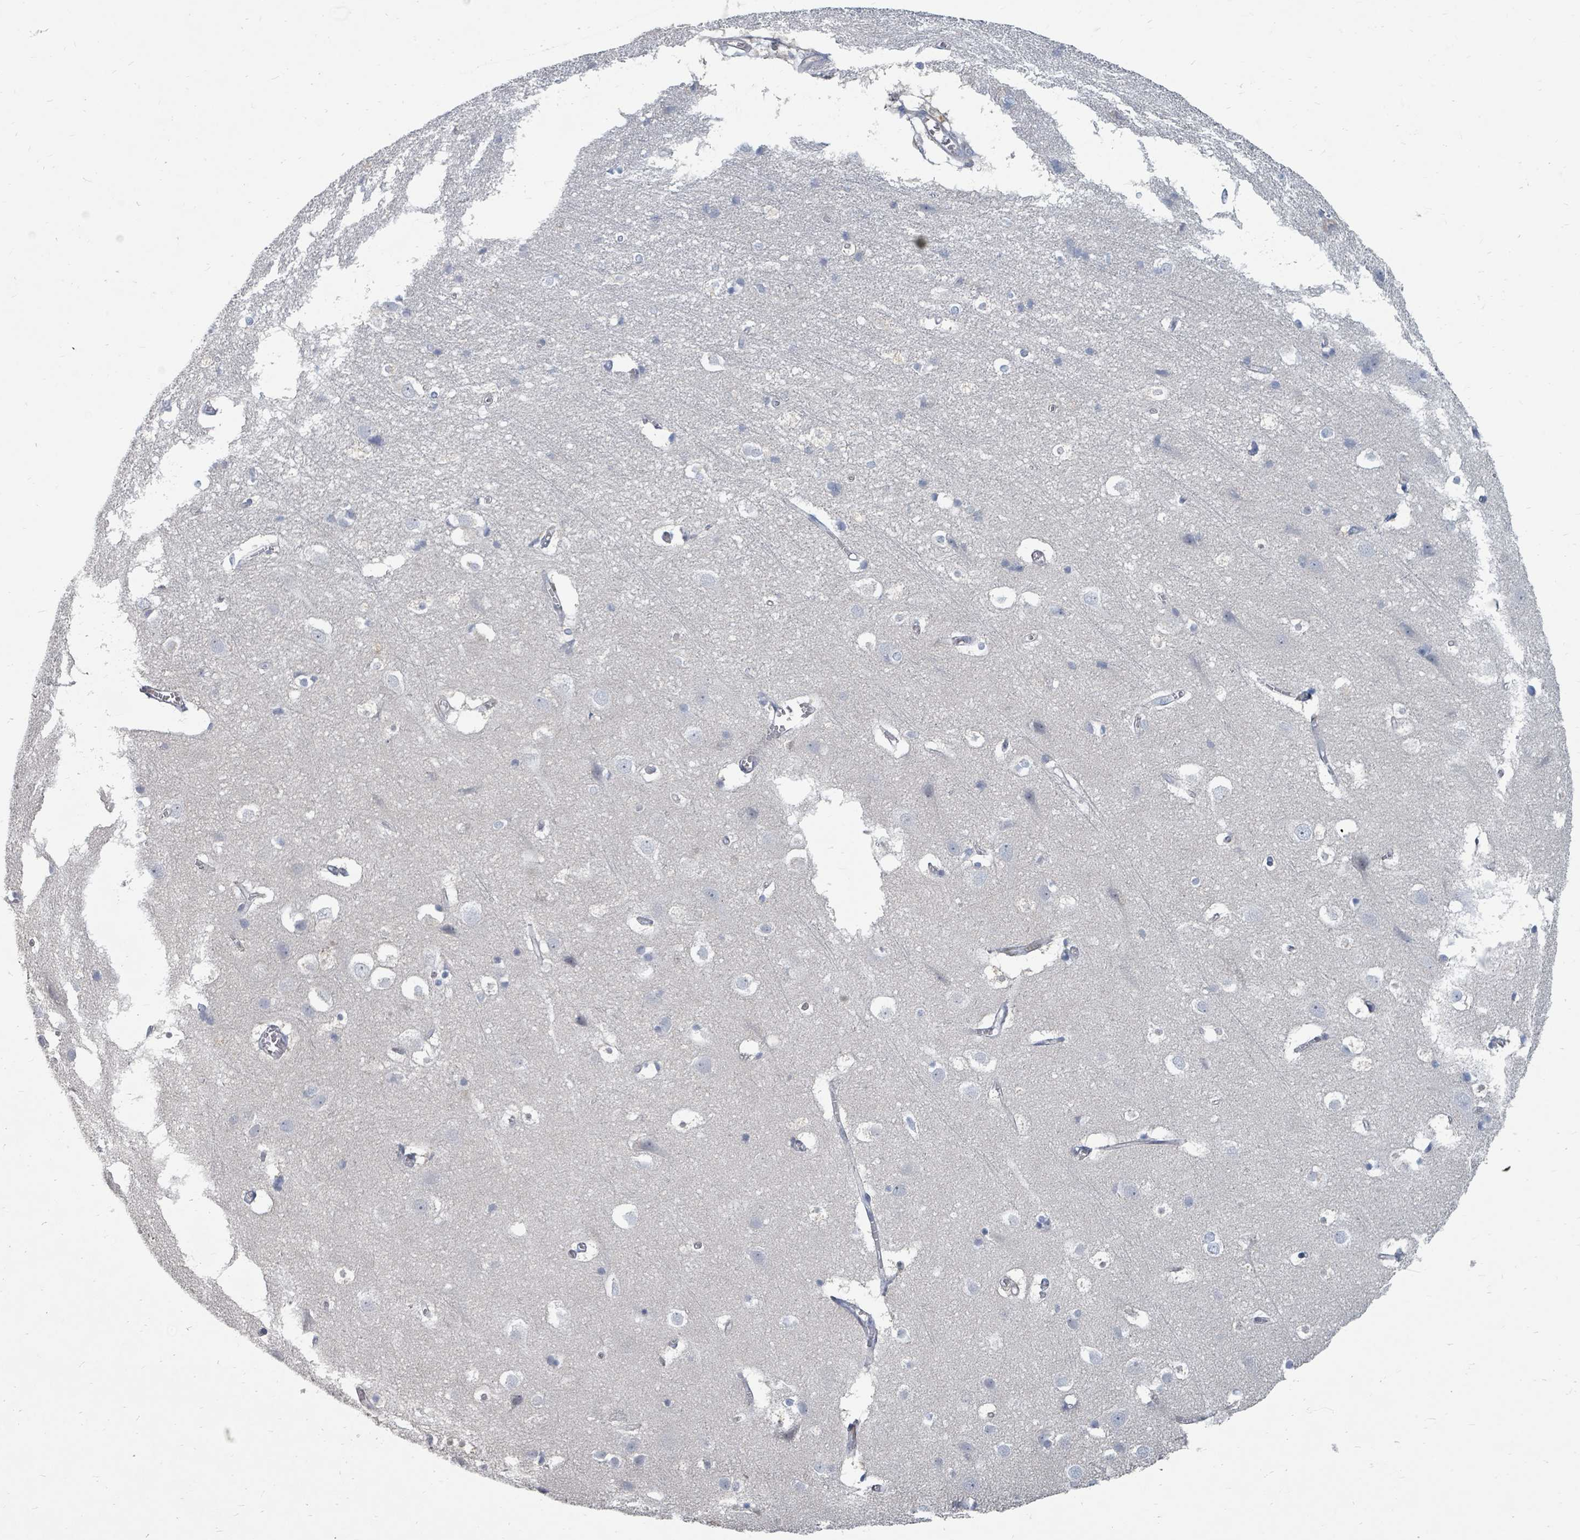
{"staining": {"intensity": "weak", "quantity": "25%-75%", "location": "cytoplasmic/membranous"}, "tissue": "cerebral cortex", "cell_type": "Endothelial cells", "image_type": "normal", "snomed": [{"axis": "morphology", "description": "Normal tissue, NOS"}, {"axis": "topography", "description": "Cerebral cortex"}], "caption": "This micrograph reveals immunohistochemistry staining of benign human cerebral cortex, with low weak cytoplasmic/membranous expression in about 25%-75% of endothelial cells.", "gene": "ARGFX", "patient": {"sex": "male", "age": 54}}